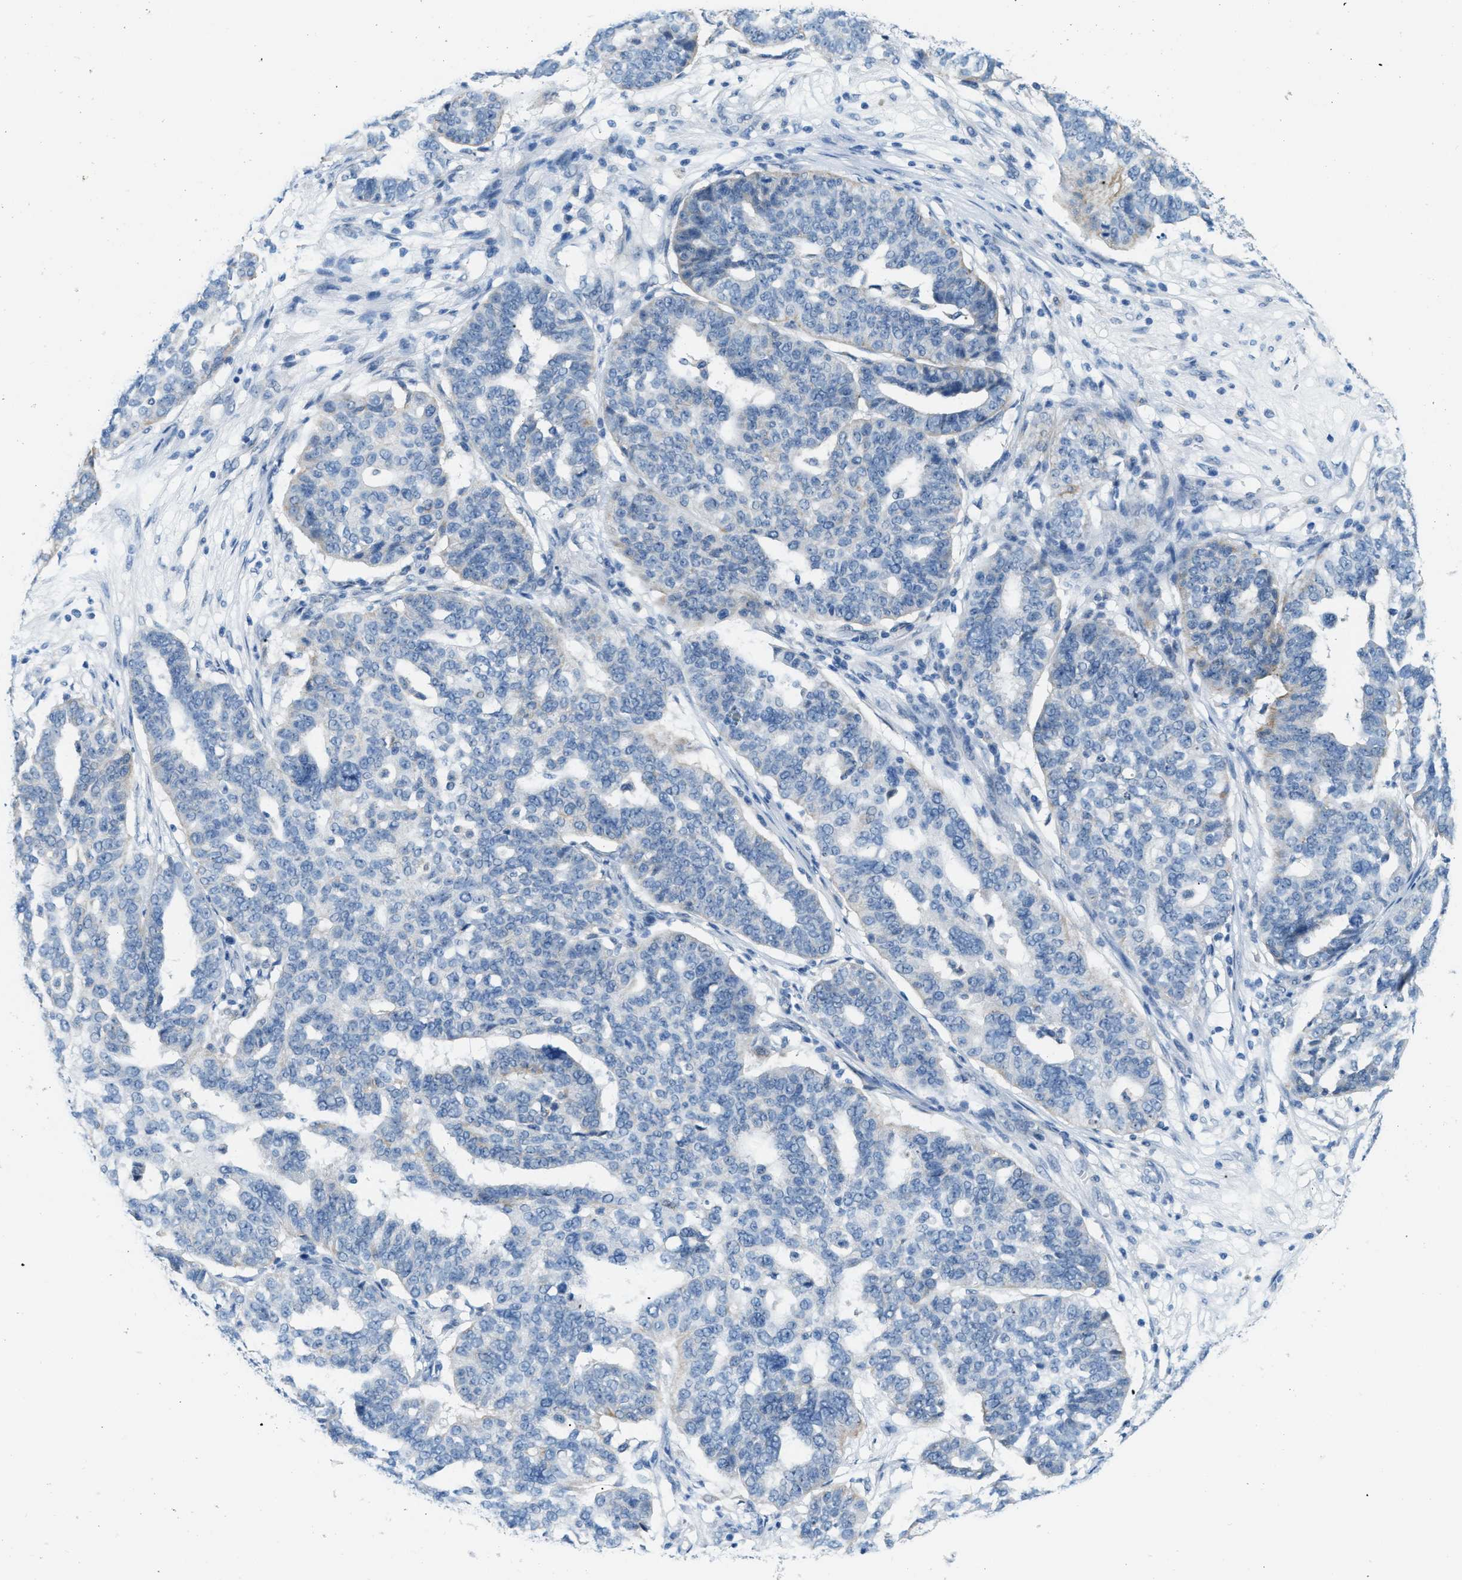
{"staining": {"intensity": "negative", "quantity": "none", "location": "none"}, "tissue": "ovarian cancer", "cell_type": "Tumor cells", "image_type": "cancer", "snomed": [{"axis": "morphology", "description": "Cystadenocarcinoma, serous, NOS"}, {"axis": "topography", "description": "Ovary"}], "caption": "Immunohistochemistry (IHC) of human ovarian cancer demonstrates no expression in tumor cells. The staining is performed using DAB brown chromogen with nuclei counter-stained in using hematoxylin.", "gene": "PHRF1", "patient": {"sex": "female", "age": 59}}